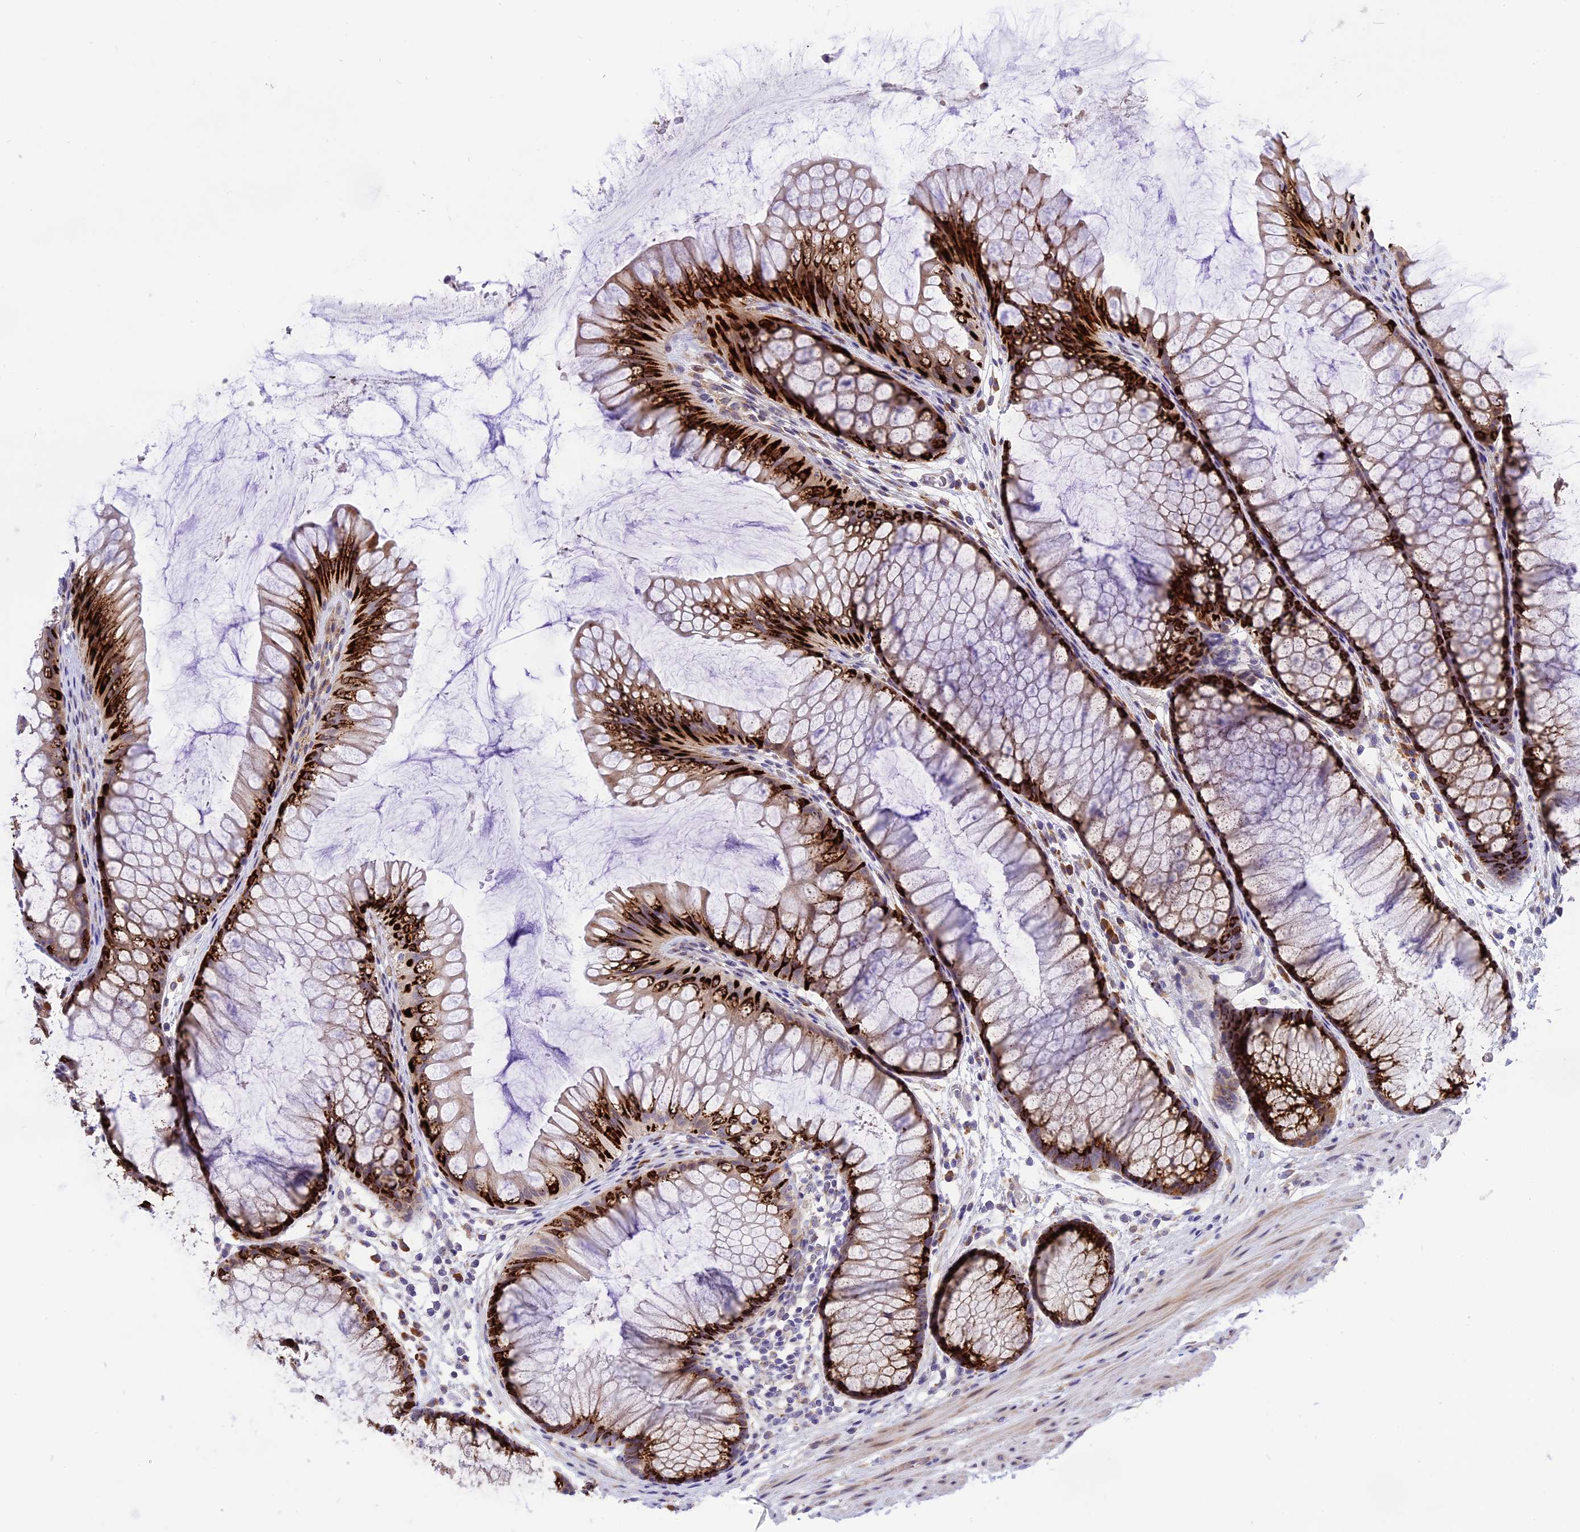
{"staining": {"intensity": "negative", "quantity": "none", "location": "none"}, "tissue": "colon", "cell_type": "Endothelial cells", "image_type": "normal", "snomed": [{"axis": "morphology", "description": "Normal tissue, NOS"}, {"axis": "topography", "description": "Colon"}], "caption": "Unremarkable colon was stained to show a protein in brown. There is no significant expression in endothelial cells. Nuclei are stained in blue.", "gene": "ARMCX6", "patient": {"sex": "female", "age": 82}}